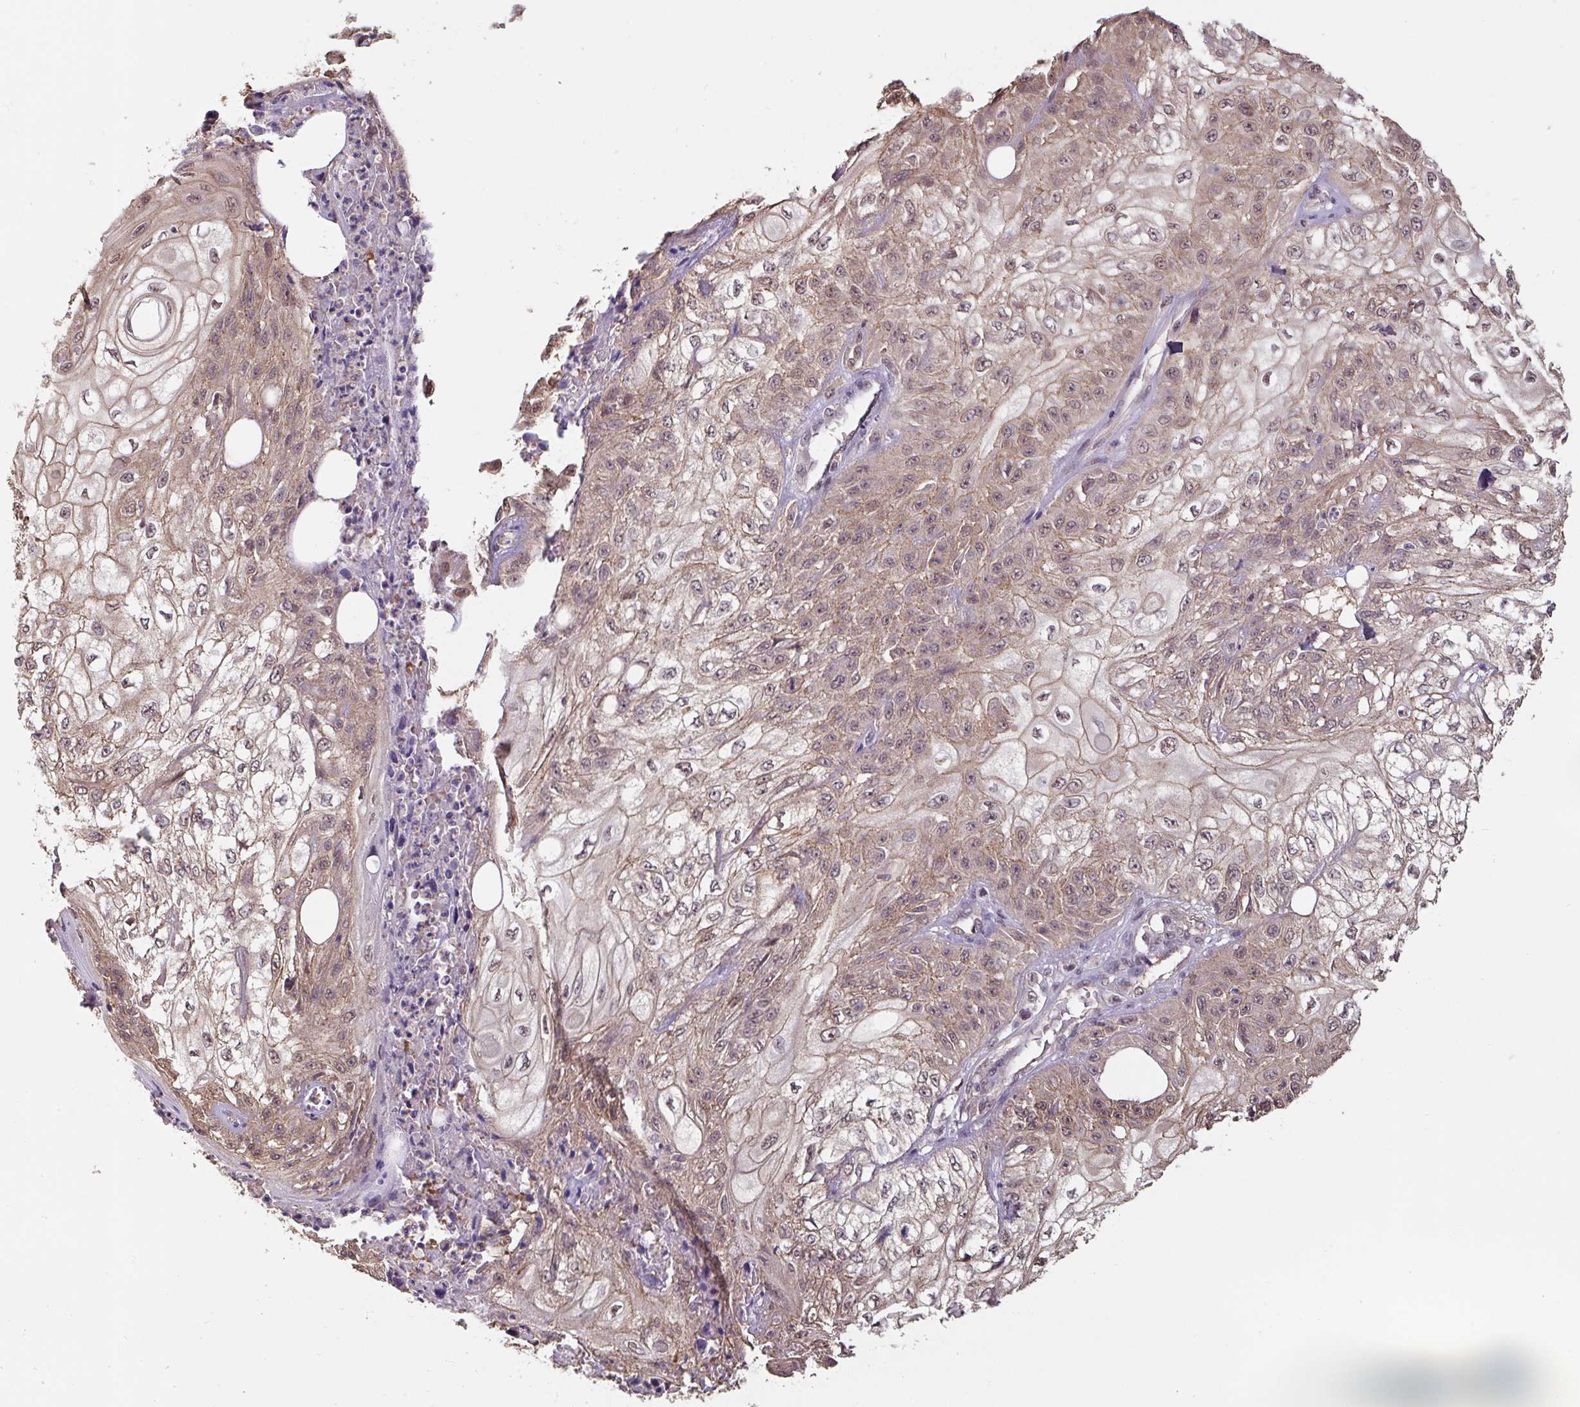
{"staining": {"intensity": "weak", "quantity": ">75%", "location": "cytoplasmic/membranous,nuclear"}, "tissue": "skin cancer", "cell_type": "Tumor cells", "image_type": "cancer", "snomed": [{"axis": "morphology", "description": "Squamous cell carcinoma, NOS"}, {"axis": "morphology", "description": "Squamous cell carcinoma, metastatic, NOS"}, {"axis": "topography", "description": "Skin"}, {"axis": "topography", "description": "Lymph node"}], "caption": "Protein expression analysis of human metastatic squamous cell carcinoma (skin) reveals weak cytoplasmic/membranous and nuclear staining in approximately >75% of tumor cells. (brown staining indicates protein expression, while blue staining denotes nuclei).", "gene": "ST13", "patient": {"sex": "male", "age": 75}}